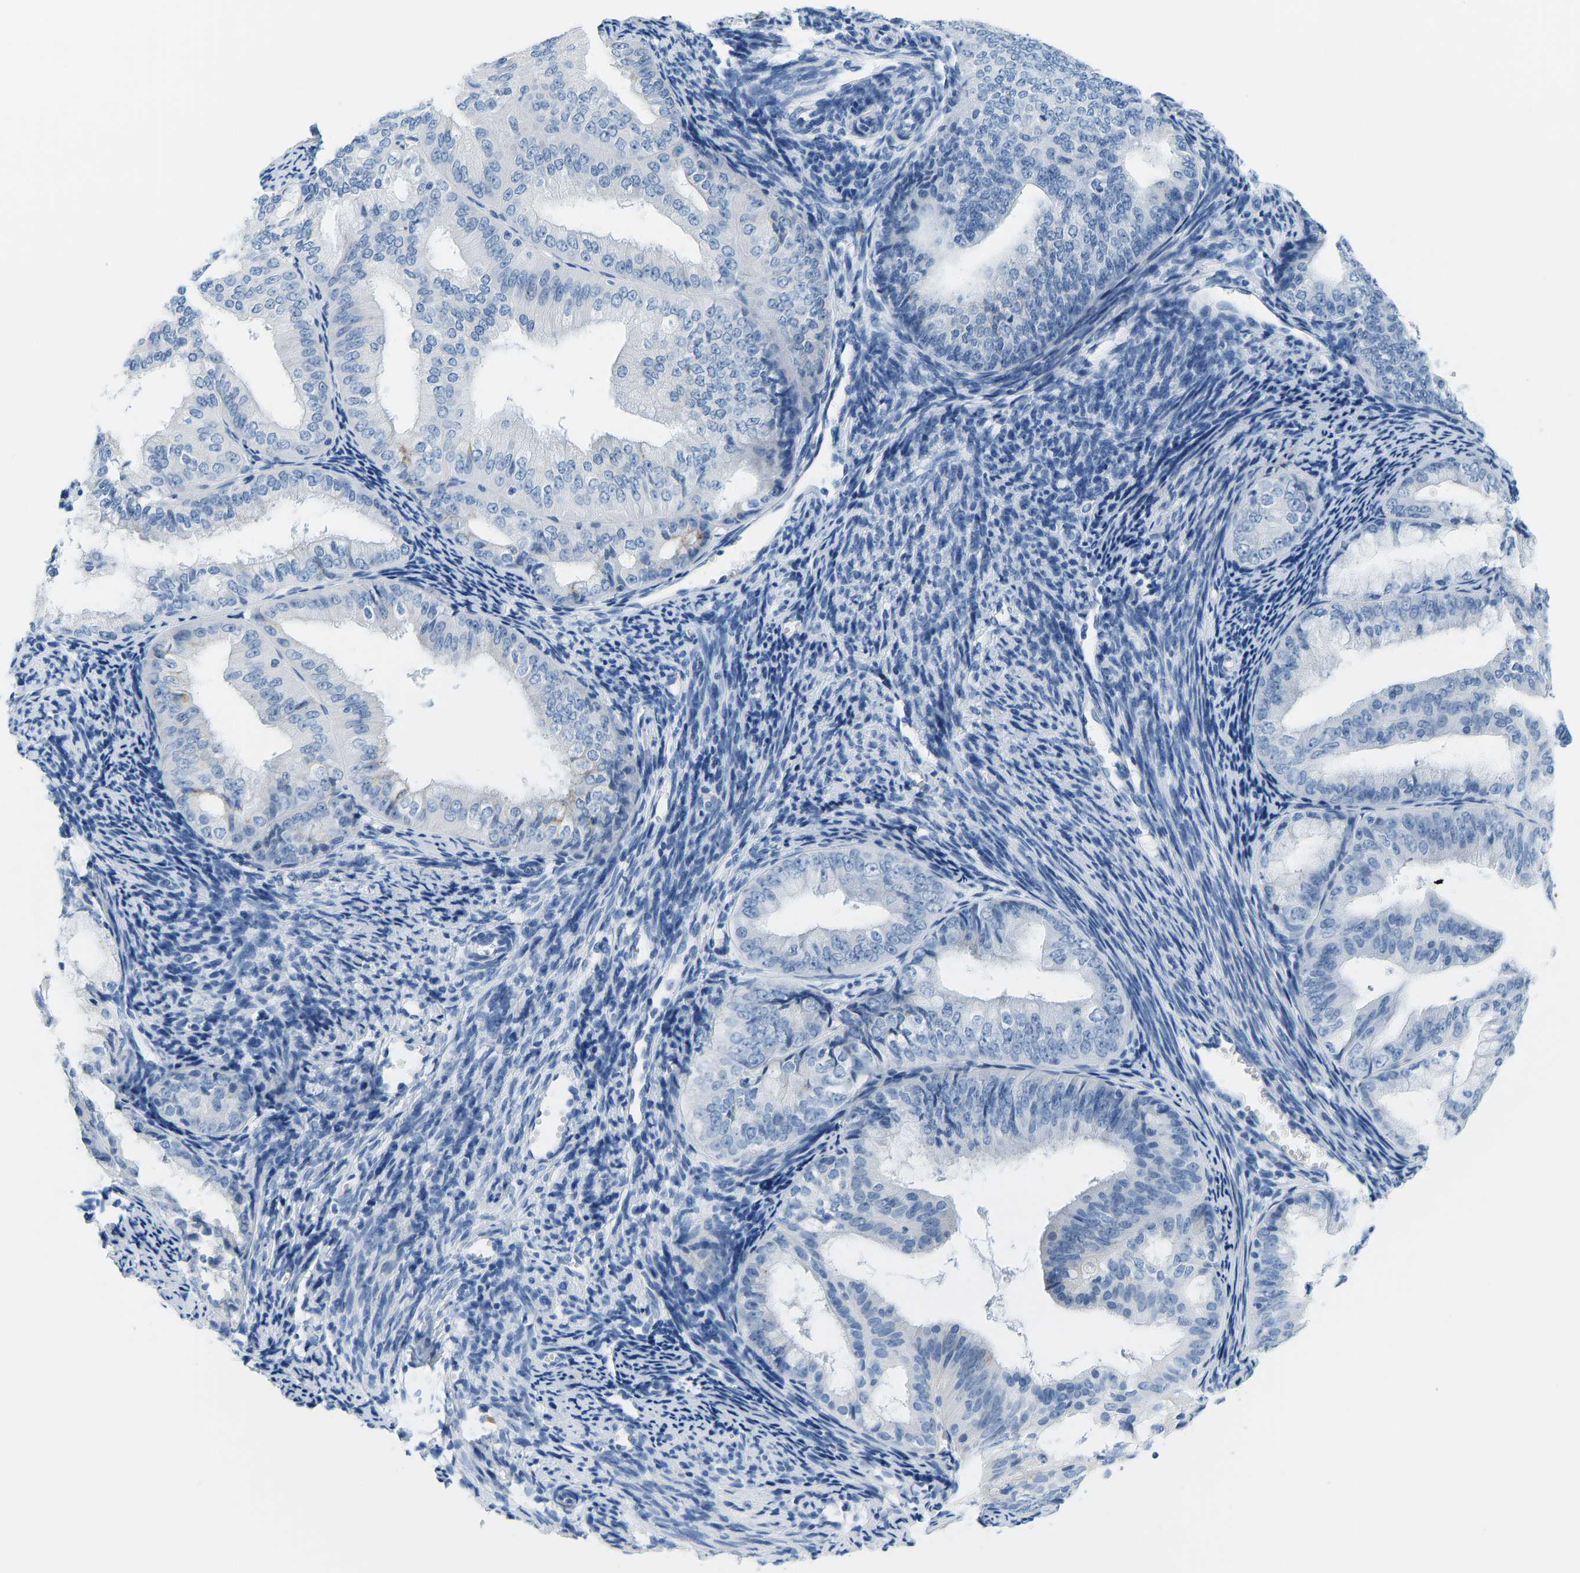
{"staining": {"intensity": "negative", "quantity": "none", "location": "none"}, "tissue": "endometrial cancer", "cell_type": "Tumor cells", "image_type": "cancer", "snomed": [{"axis": "morphology", "description": "Adenocarcinoma, NOS"}, {"axis": "topography", "description": "Endometrium"}], "caption": "This is an IHC micrograph of endometrial cancer (adenocarcinoma). There is no expression in tumor cells.", "gene": "SERPINB3", "patient": {"sex": "female", "age": 63}}